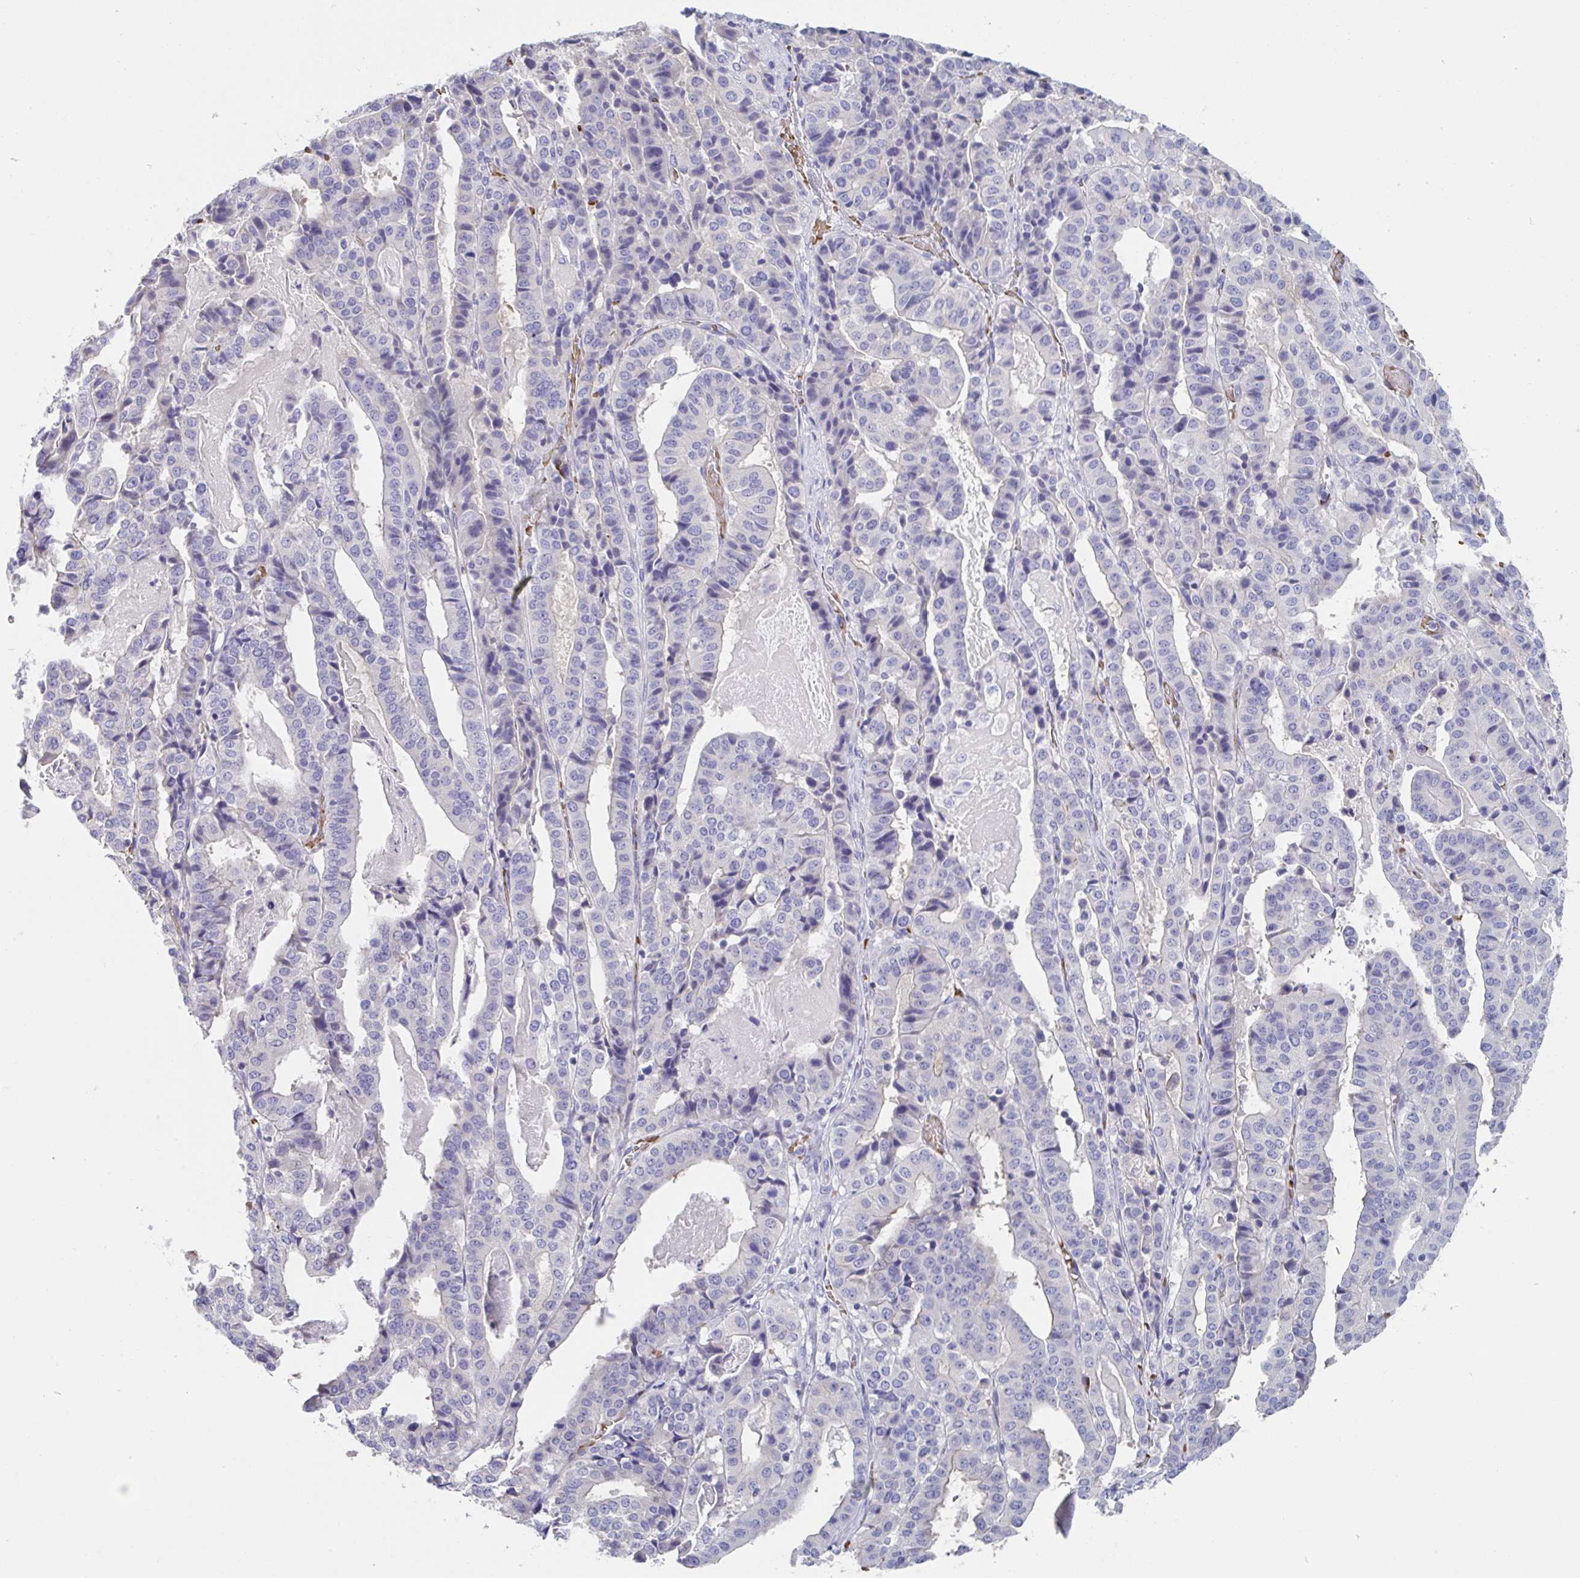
{"staining": {"intensity": "negative", "quantity": "none", "location": "none"}, "tissue": "stomach cancer", "cell_type": "Tumor cells", "image_type": "cancer", "snomed": [{"axis": "morphology", "description": "Adenocarcinoma, NOS"}, {"axis": "topography", "description": "Stomach"}], "caption": "Immunohistochemistry (IHC) micrograph of neoplastic tissue: adenocarcinoma (stomach) stained with DAB displays no significant protein expression in tumor cells.", "gene": "TTC30B", "patient": {"sex": "male", "age": 48}}